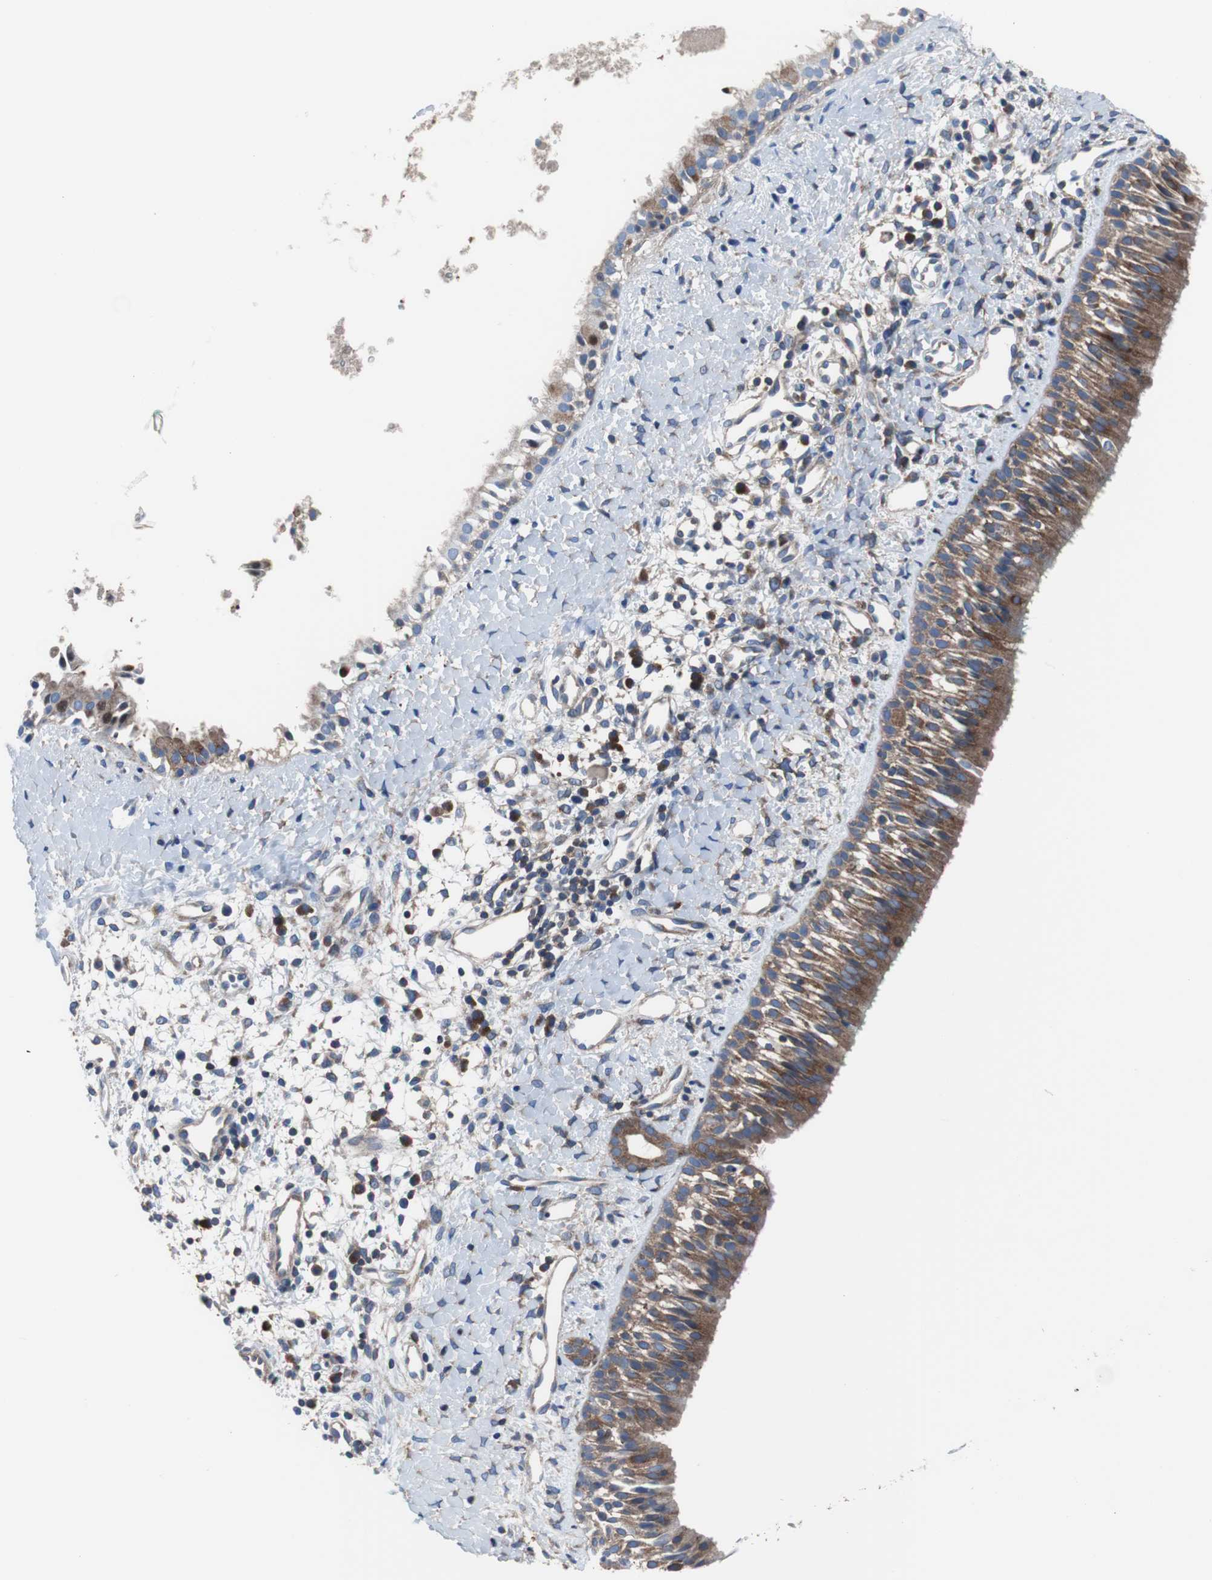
{"staining": {"intensity": "strong", "quantity": ">75%", "location": "cytoplasmic/membranous"}, "tissue": "nasopharynx", "cell_type": "Respiratory epithelial cells", "image_type": "normal", "snomed": [{"axis": "morphology", "description": "Normal tissue, NOS"}, {"axis": "topography", "description": "Nasopharynx"}], "caption": "This photomicrograph displays immunohistochemistry (IHC) staining of unremarkable nasopharynx, with high strong cytoplasmic/membranous positivity in about >75% of respiratory epithelial cells.", "gene": "BRAF", "patient": {"sex": "male", "age": 22}}